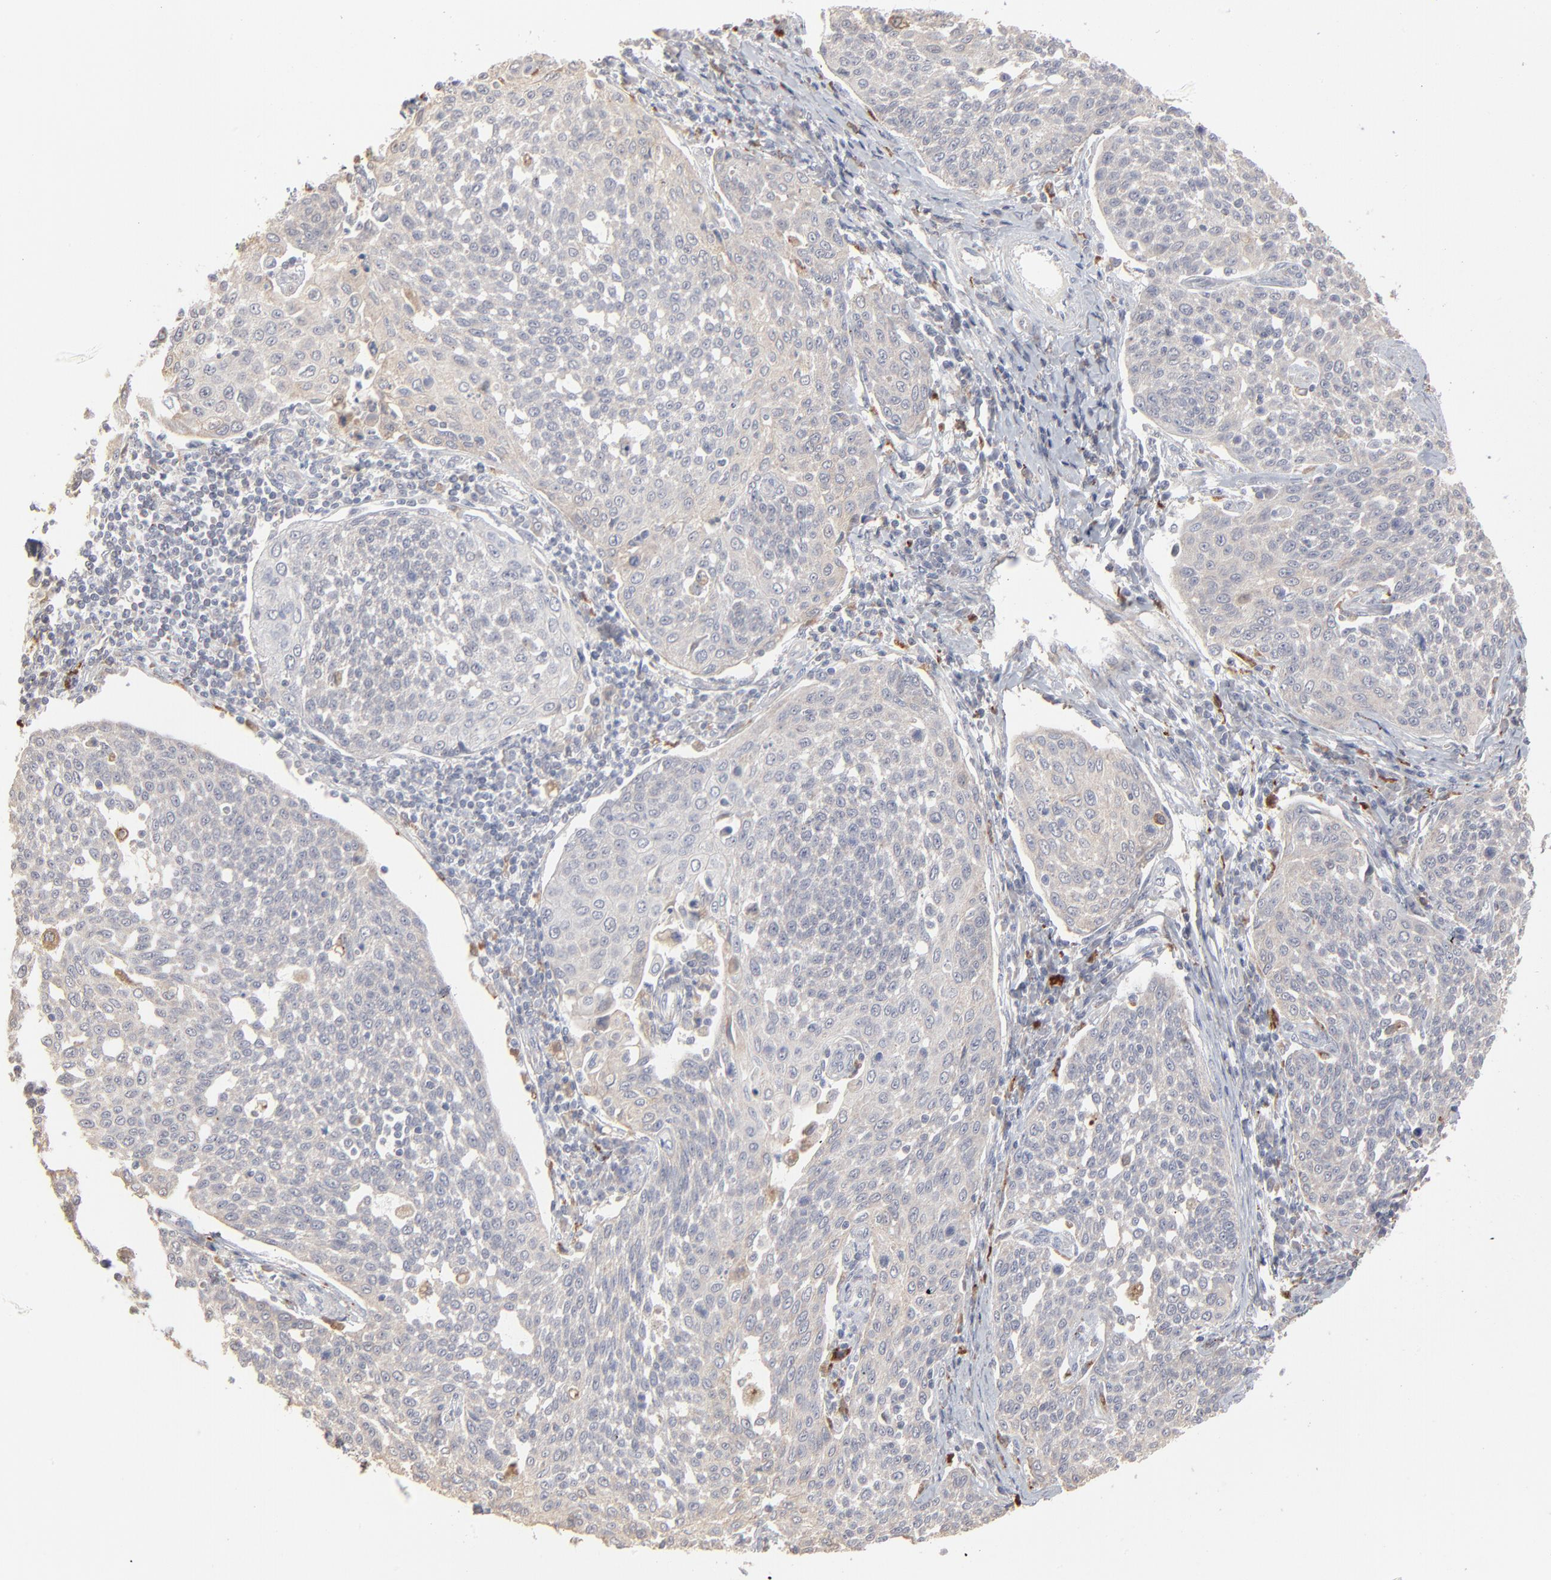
{"staining": {"intensity": "negative", "quantity": "none", "location": "none"}, "tissue": "cervical cancer", "cell_type": "Tumor cells", "image_type": "cancer", "snomed": [{"axis": "morphology", "description": "Squamous cell carcinoma, NOS"}, {"axis": "topography", "description": "Cervix"}], "caption": "Tumor cells are negative for brown protein staining in cervical cancer.", "gene": "POMT2", "patient": {"sex": "female", "age": 34}}